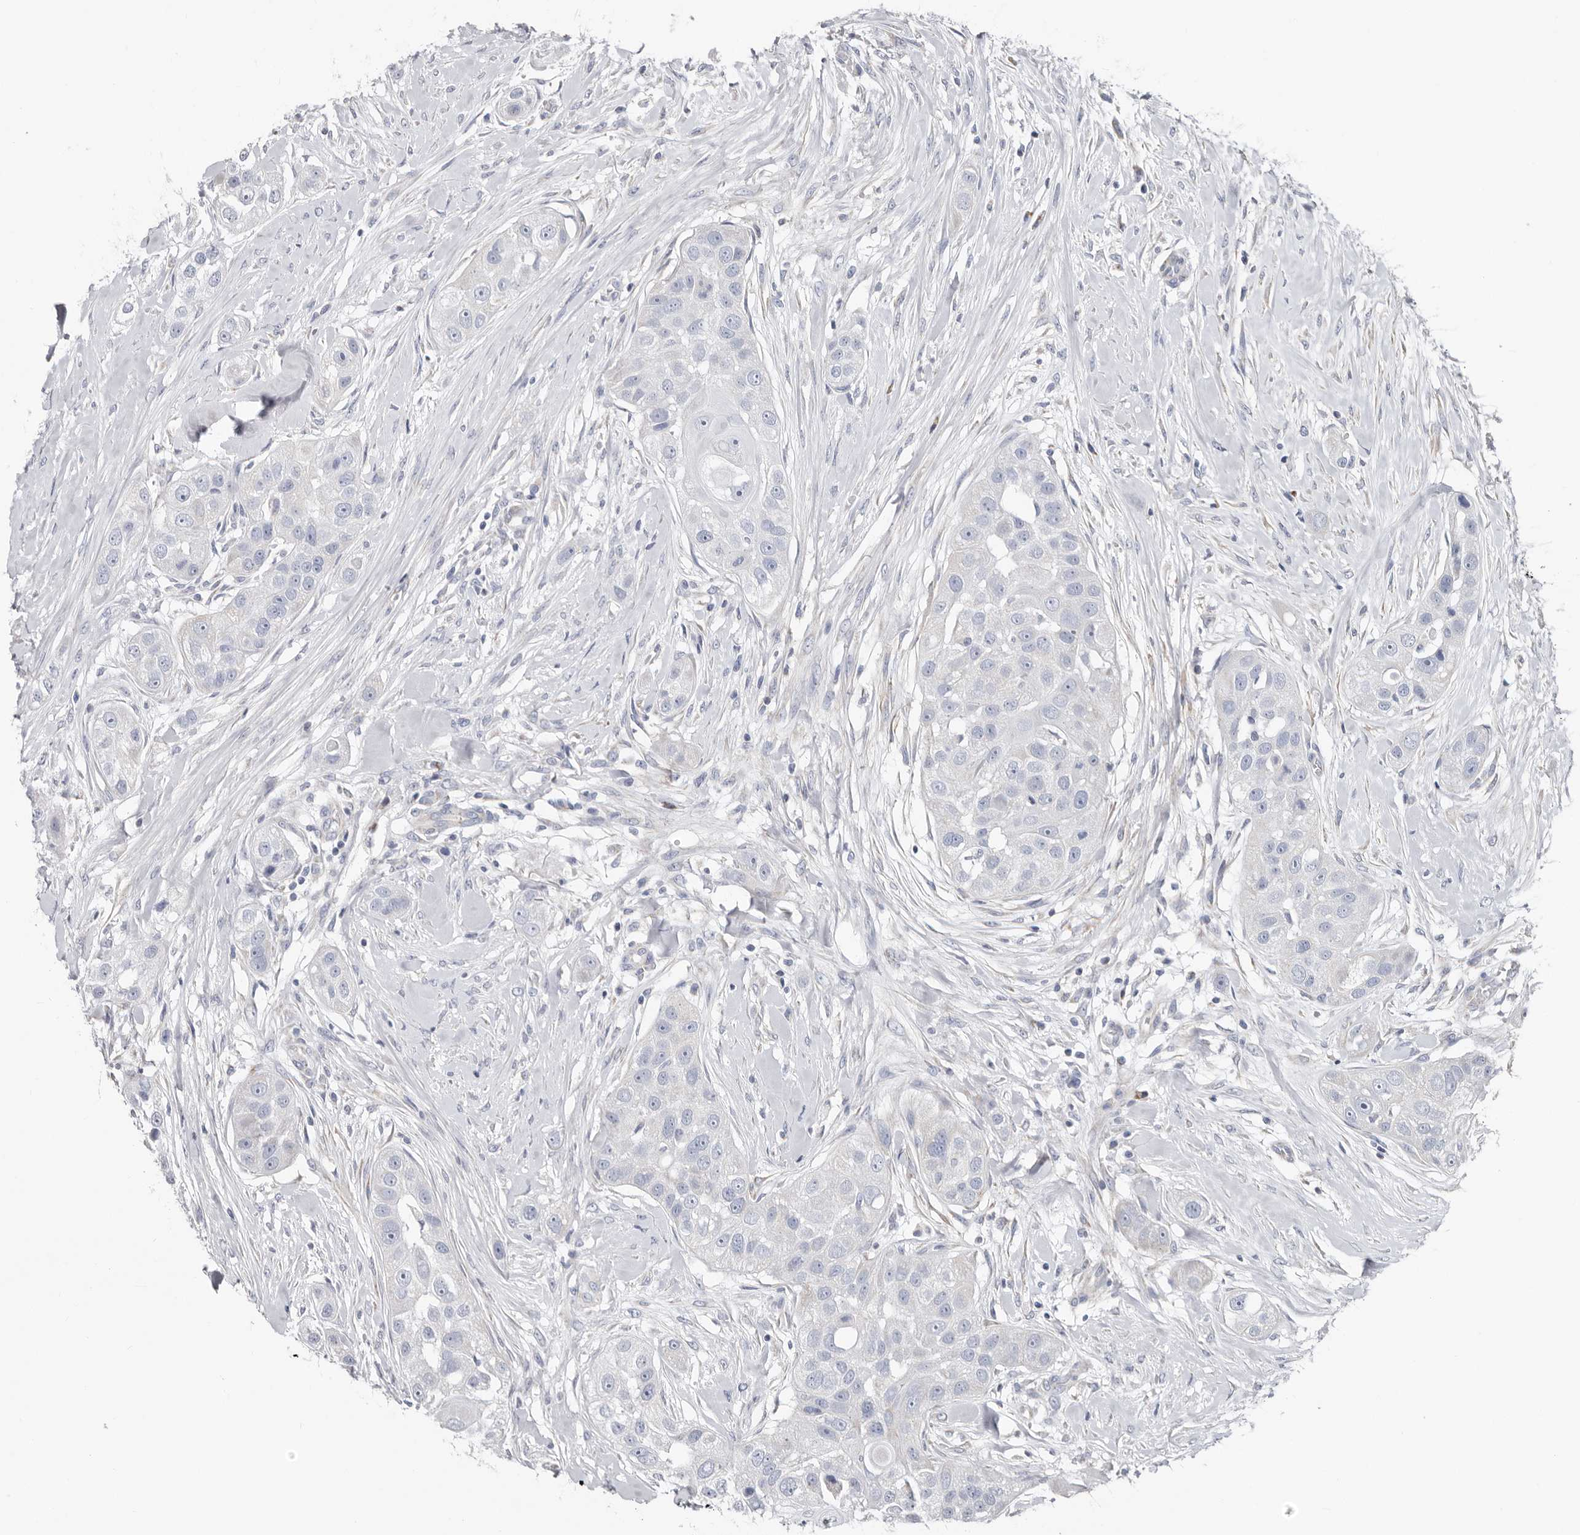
{"staining": {"intensity": "negative", "quantity": "none", "location": "none"}, "tissue": "head and neck cancer", "cell_type": "Tumor cells", "image_type": "cancer", "snomed": [{"axis": "morphology", "description": "Normal tissue, NOS"}, {"axis": "morphology", "description": "Squamous cell carcinoma, NOS"}, {"axis": "topography", "description": "Skeletal muscle"}, {"axis": "topography", "description": "Head-Neck"}], "caption": "Tumor cells are negative for protein expression in human head and neck squamous cell carcinoma.", "gene": "RSPO2", "patient": {"sex": "male", "age": 51}}